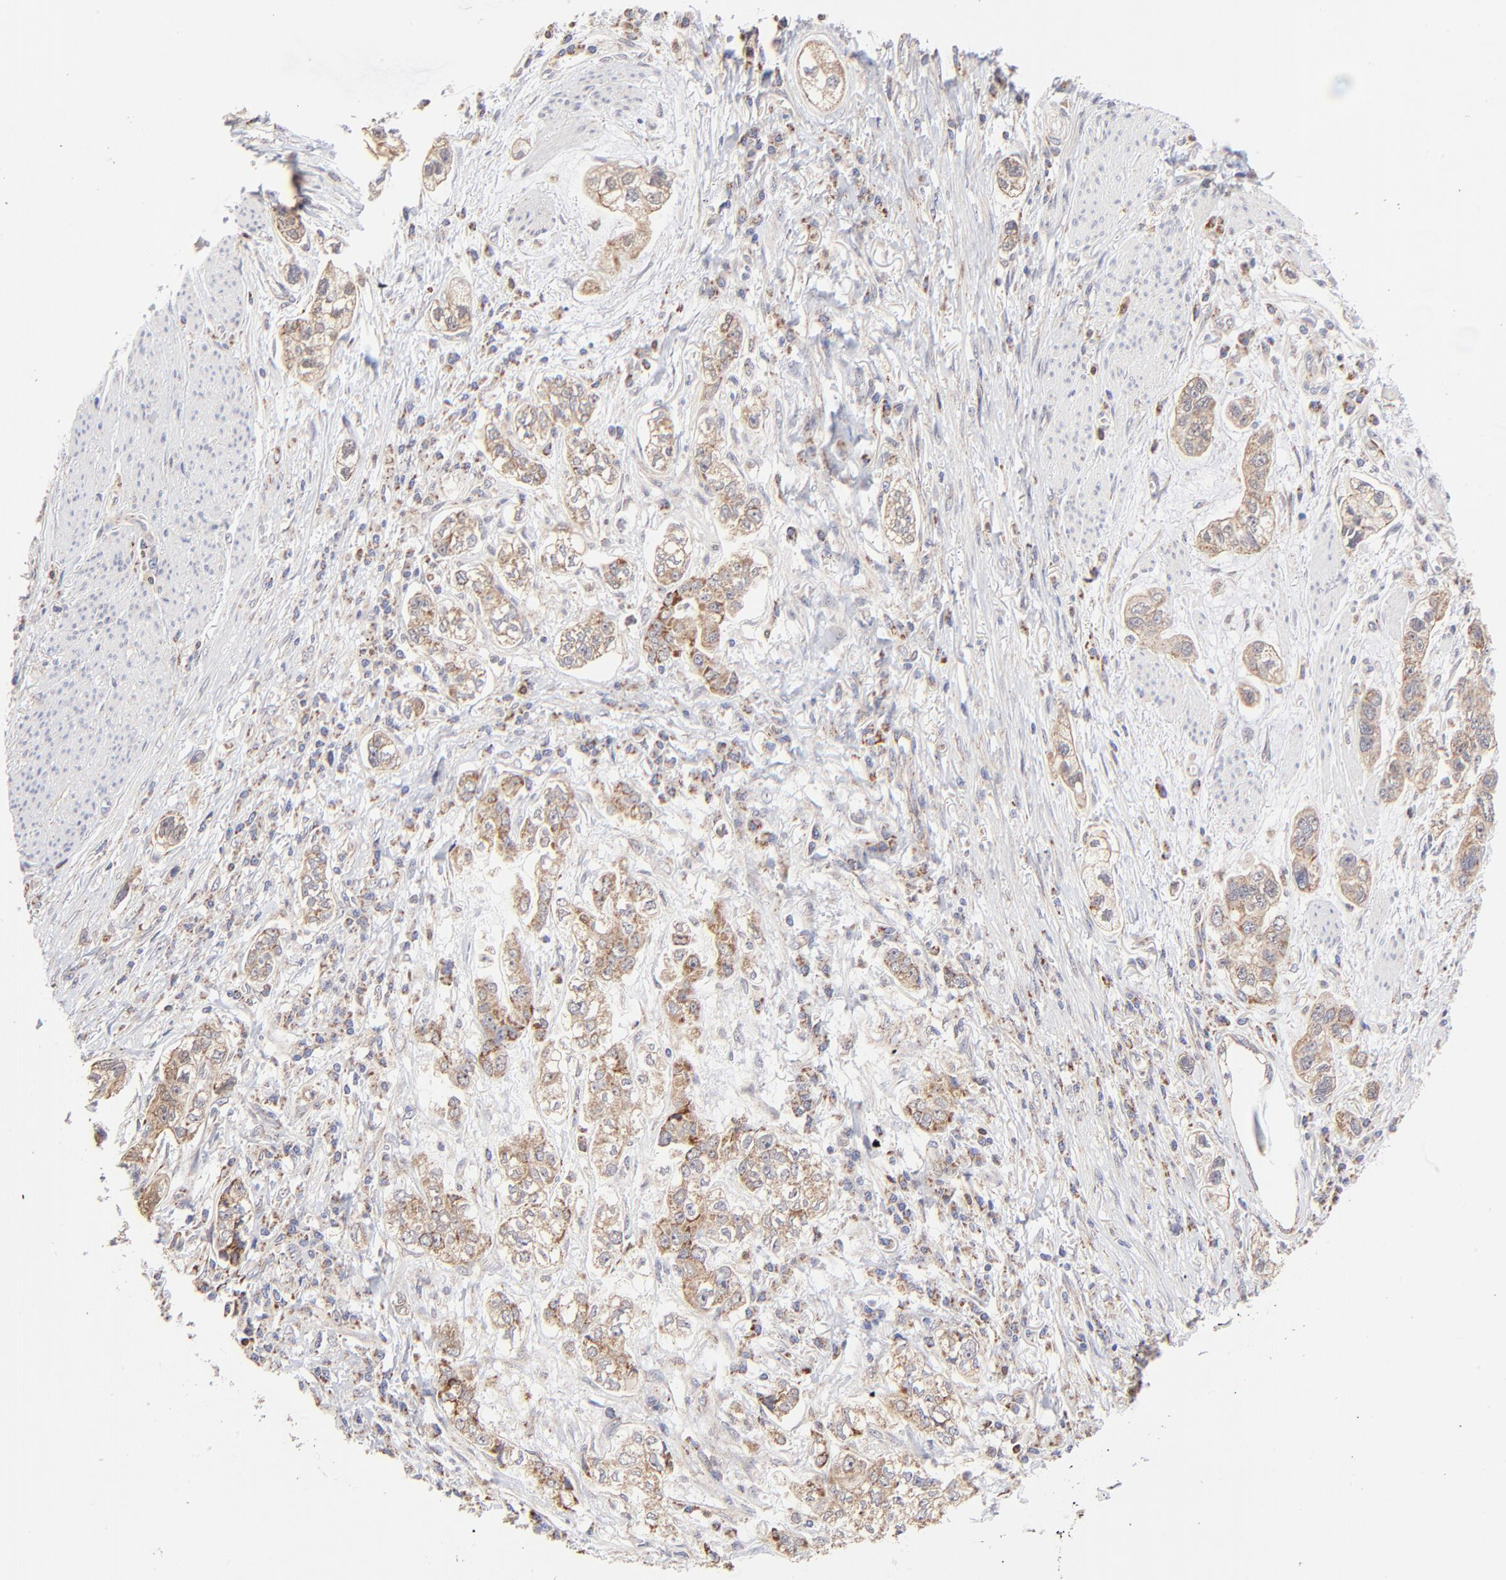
{"staining": {"intensity": "moderate", "quantity": ">75%", "location": "cytoplasmic/membranous"}, "tissue": "stomach cancer", "cell_type": "Tumor cells", "image_type": "cancer", "snomed": [{"axis": "morphology", "description": "Adenocarcinoma, NOS"}, {"axis": "topography", "description": "Stomach, lower"}], "caption": "This is a photomicrograph of immunohistochemistry staining of stomach cancer, which shows moderate positivity in the cytoplasmic/membranous of tumor cells.", "gene": "FBXL12", "patient": {"sex": "female", "age": 93}}